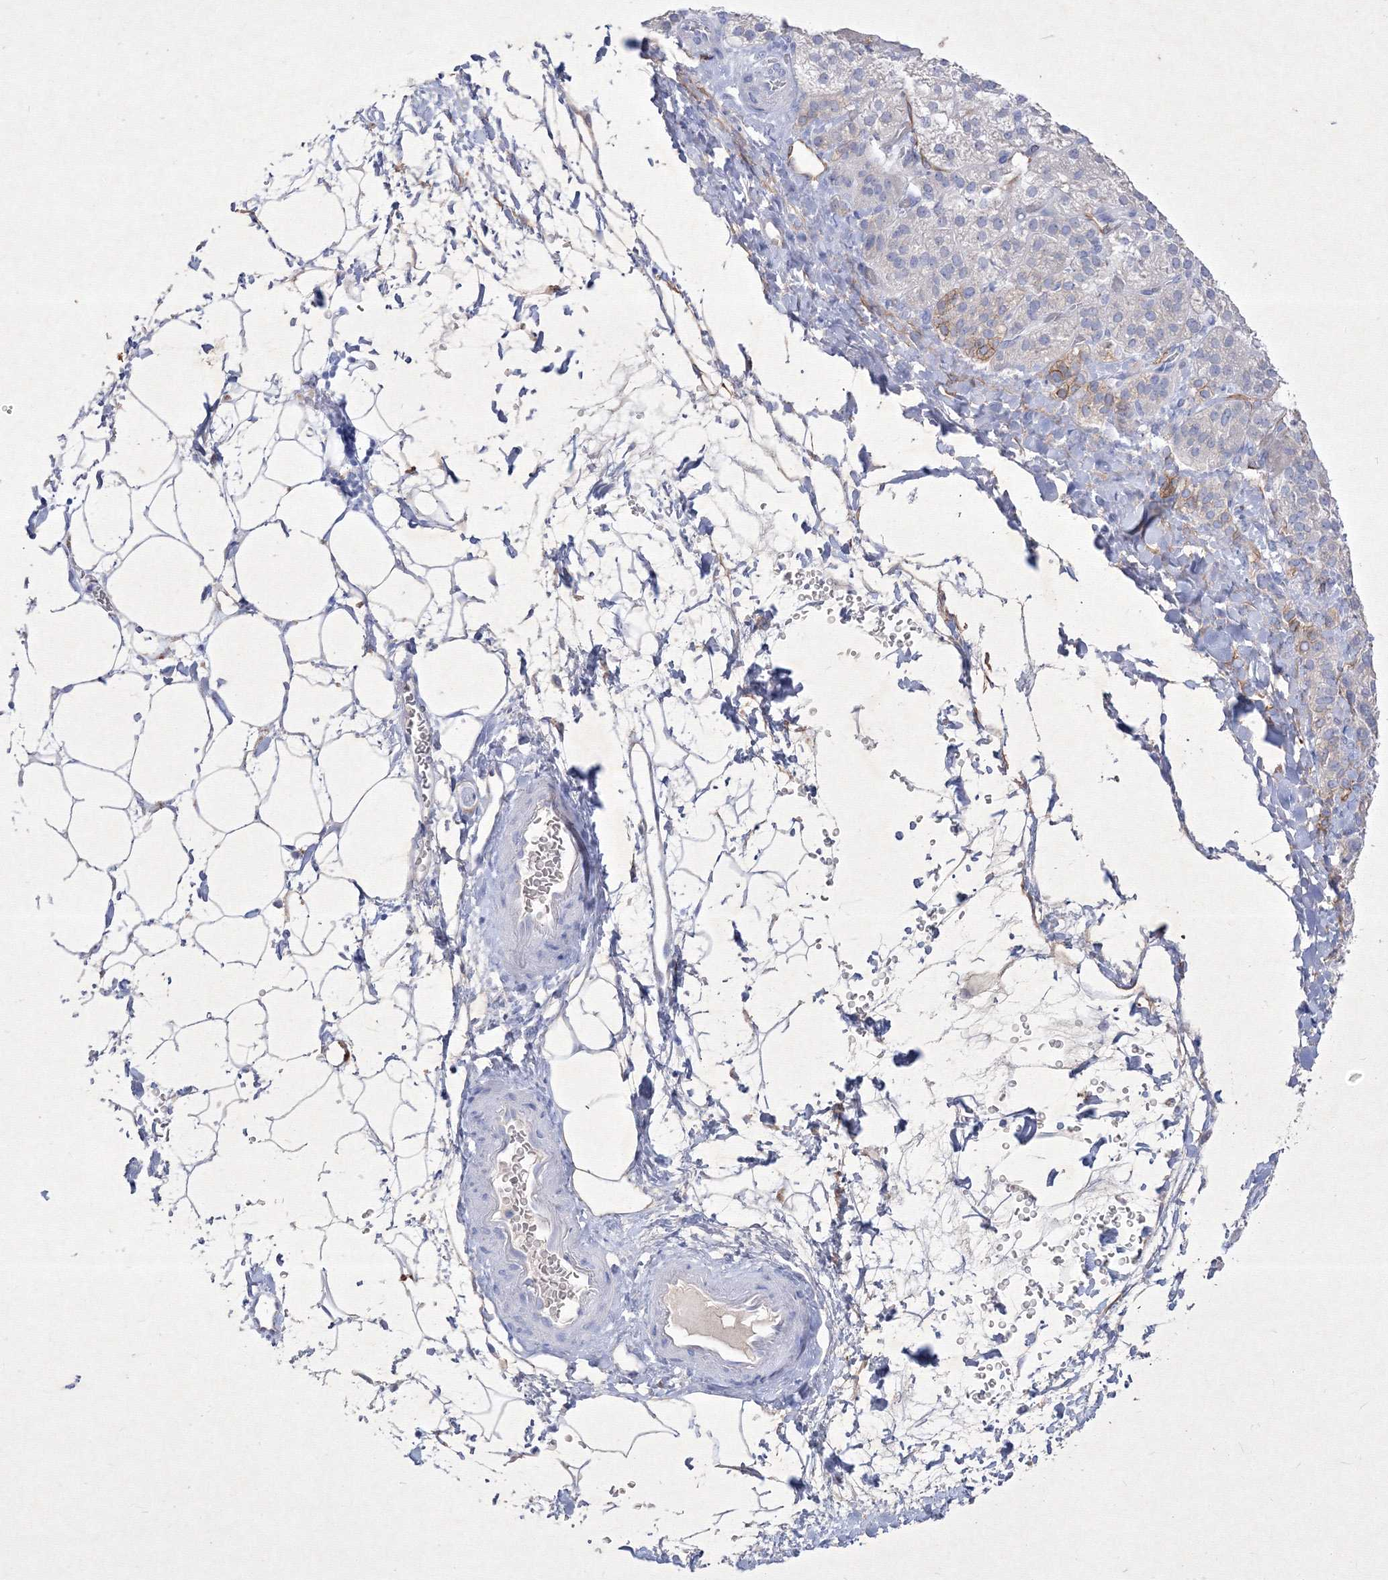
{"staining": {"intensity": "strong", "quantity": "<25%", "location": "cytoplasmic/membranous"}, "tissue": "adrenal gland", "cell_type": "Glandular cells", "image_type": "normal", "snomed": [{"axis": "morphology", "description": "Normal tissue, NOS"}, {"axis": "topography", "description": "Adrenal gland"}], "caption": "Protein staining by immunohistochemistry shows strong cytoplasmic/membranous positivity in approximately <25% of glandular cells in normal adrenal gland.", "gene": "TMEM139", "patient": {"sex": "female", "age": 57}}